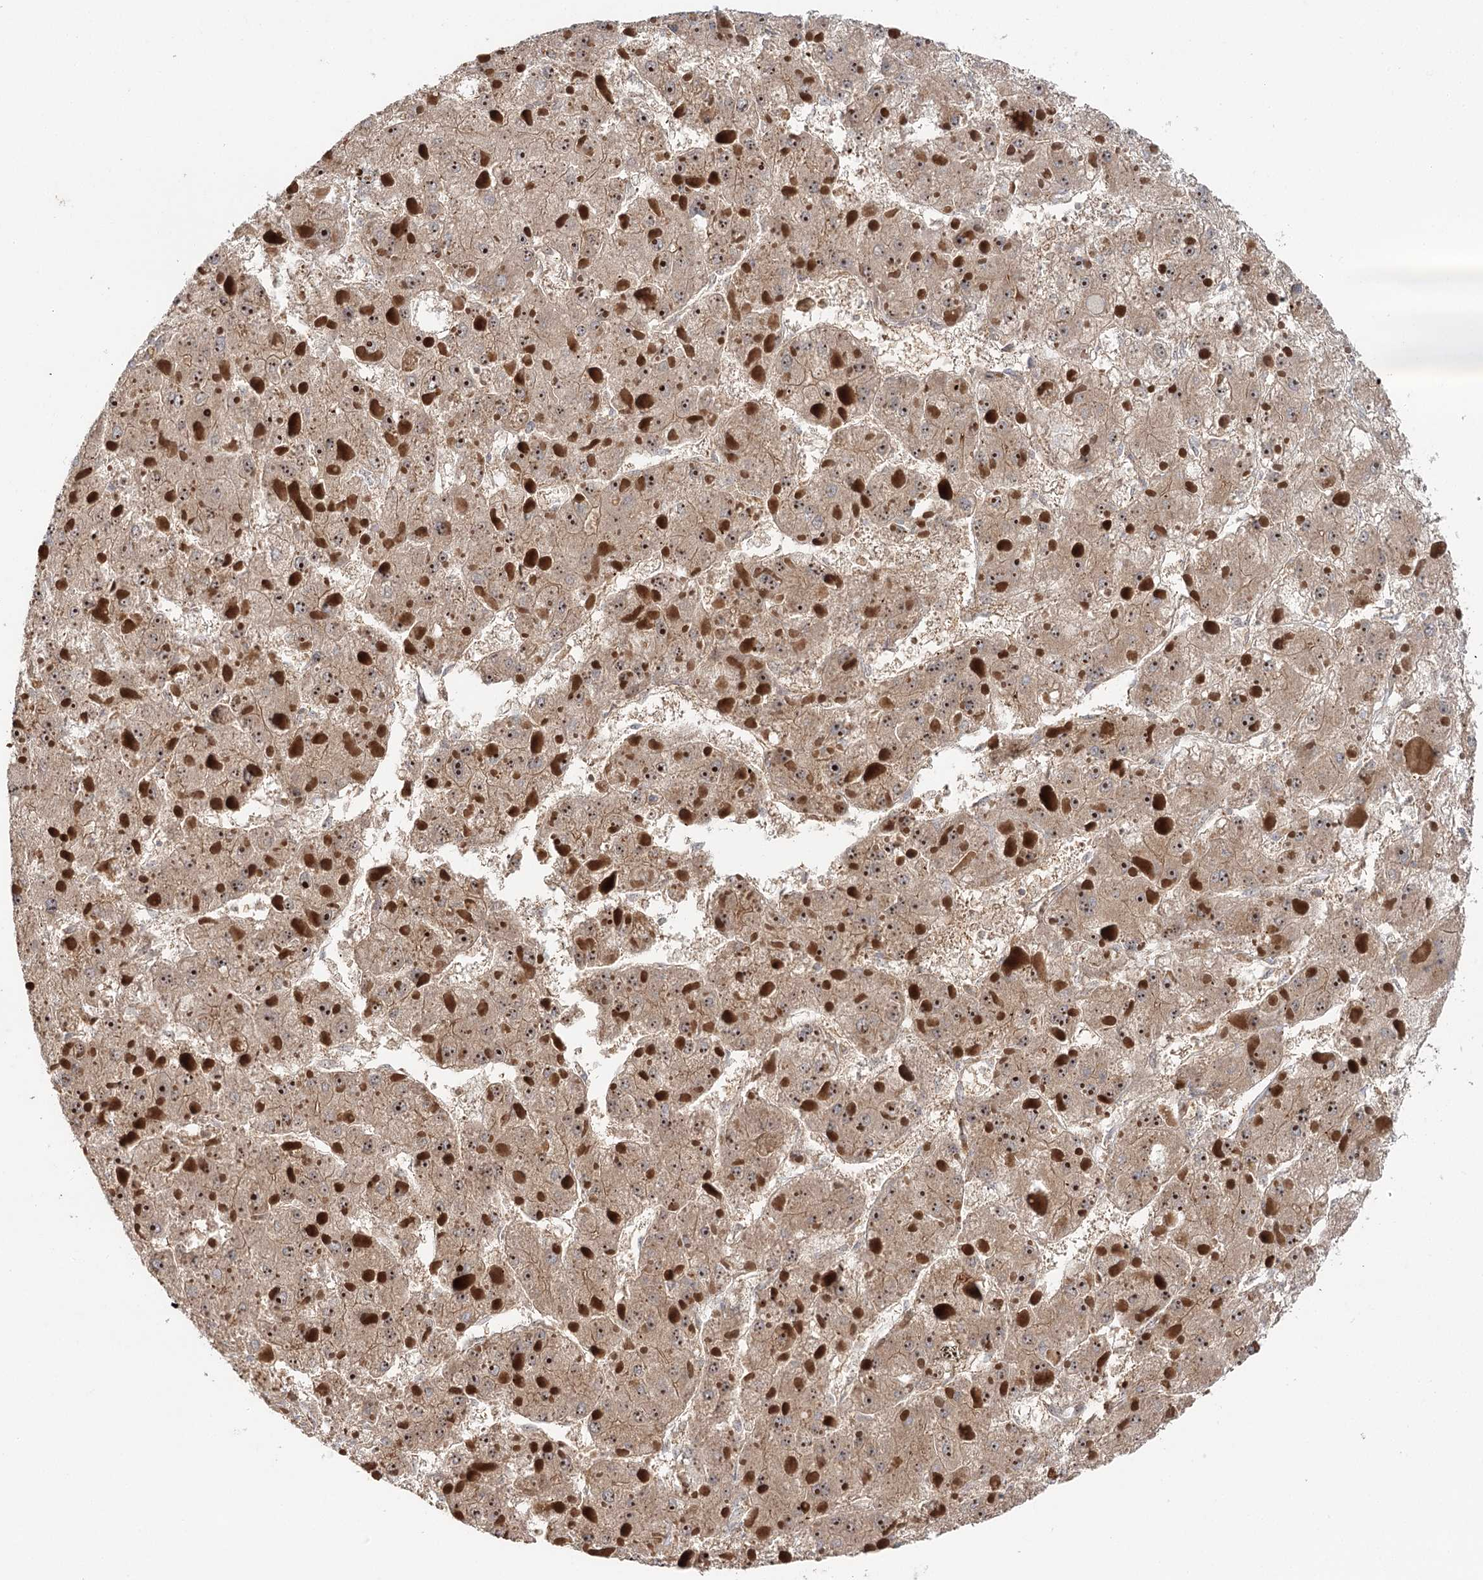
{"staining": {"intensity": "moderate", "quantity": ">75%", "location": "cytoplasmic/membranous,nuclear"}, "tissue": "liver cancer", "cell_type": "Tumor cells", "image_type": "cancer", "snomed": [{"axis": "morphology", "description": "Carcinoma, Hepatocellular, NOS"}, {"axis": "topography", "description": "Liver"}], "caption": "A medium amount of moderate cytoplasmic/membranous and nuclear staining is present in approximately >75% of tumor cells in liver cancer tissue.", "gene": "RAPGEF6", "patient": {"sex": "female", "age": 73}}